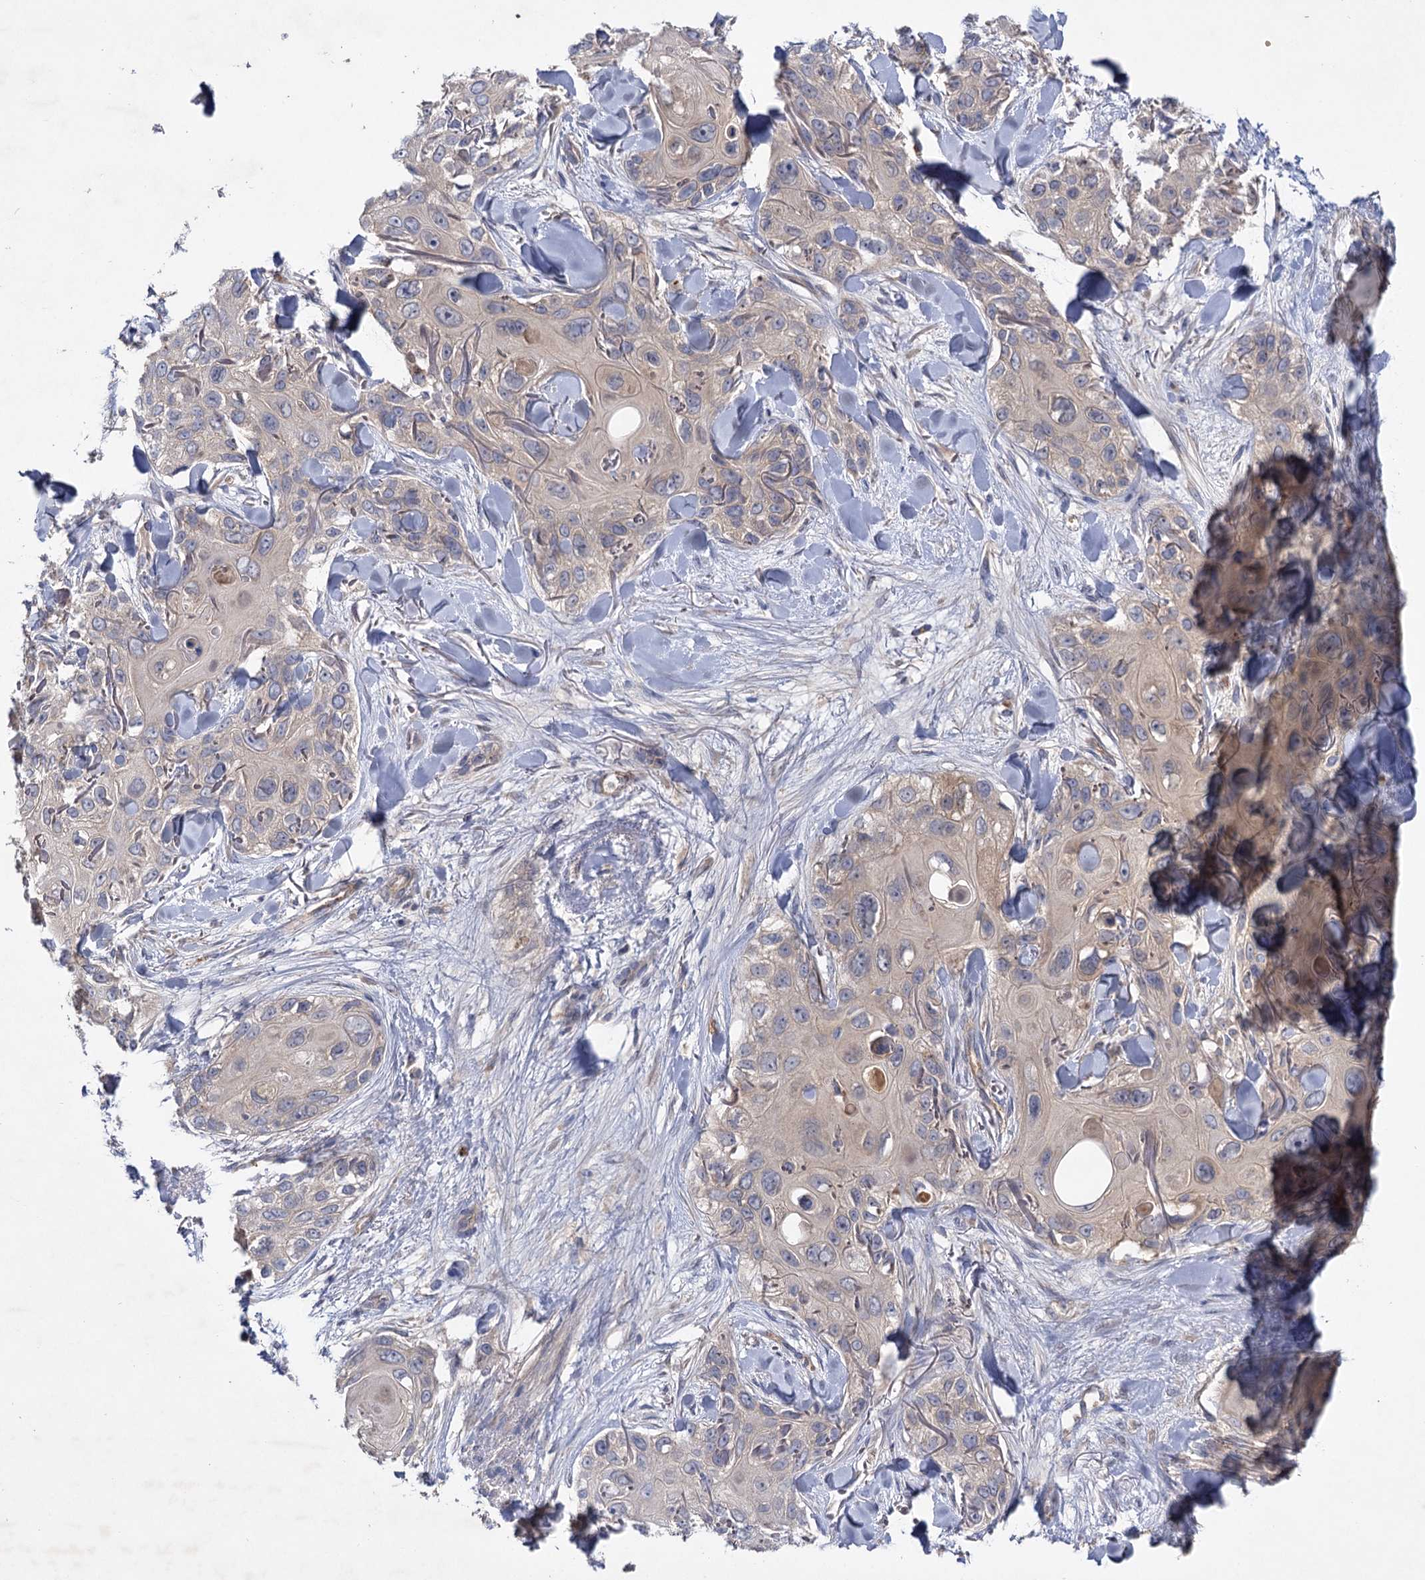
{"staining": {"intensity": "negative", "quantity": "none", "location": "none"}, "tissue": "skin cancer", "cell_type": "Tumor cells", "image_type": "cancer", "snomed": [{"axis": "morphology", "description": "Normal tissue, NOS"}, {"axis": "morphology", "description": "Squamous cell carcinoma, NOS"}, {"axis": "topography", "description": "Skin"}], "caption": "The image displays no significant expression in tumor cells of skin squamous cell carcinoma.", "gene": "USP50", "patient": {"sex": "male", "age": 72}}